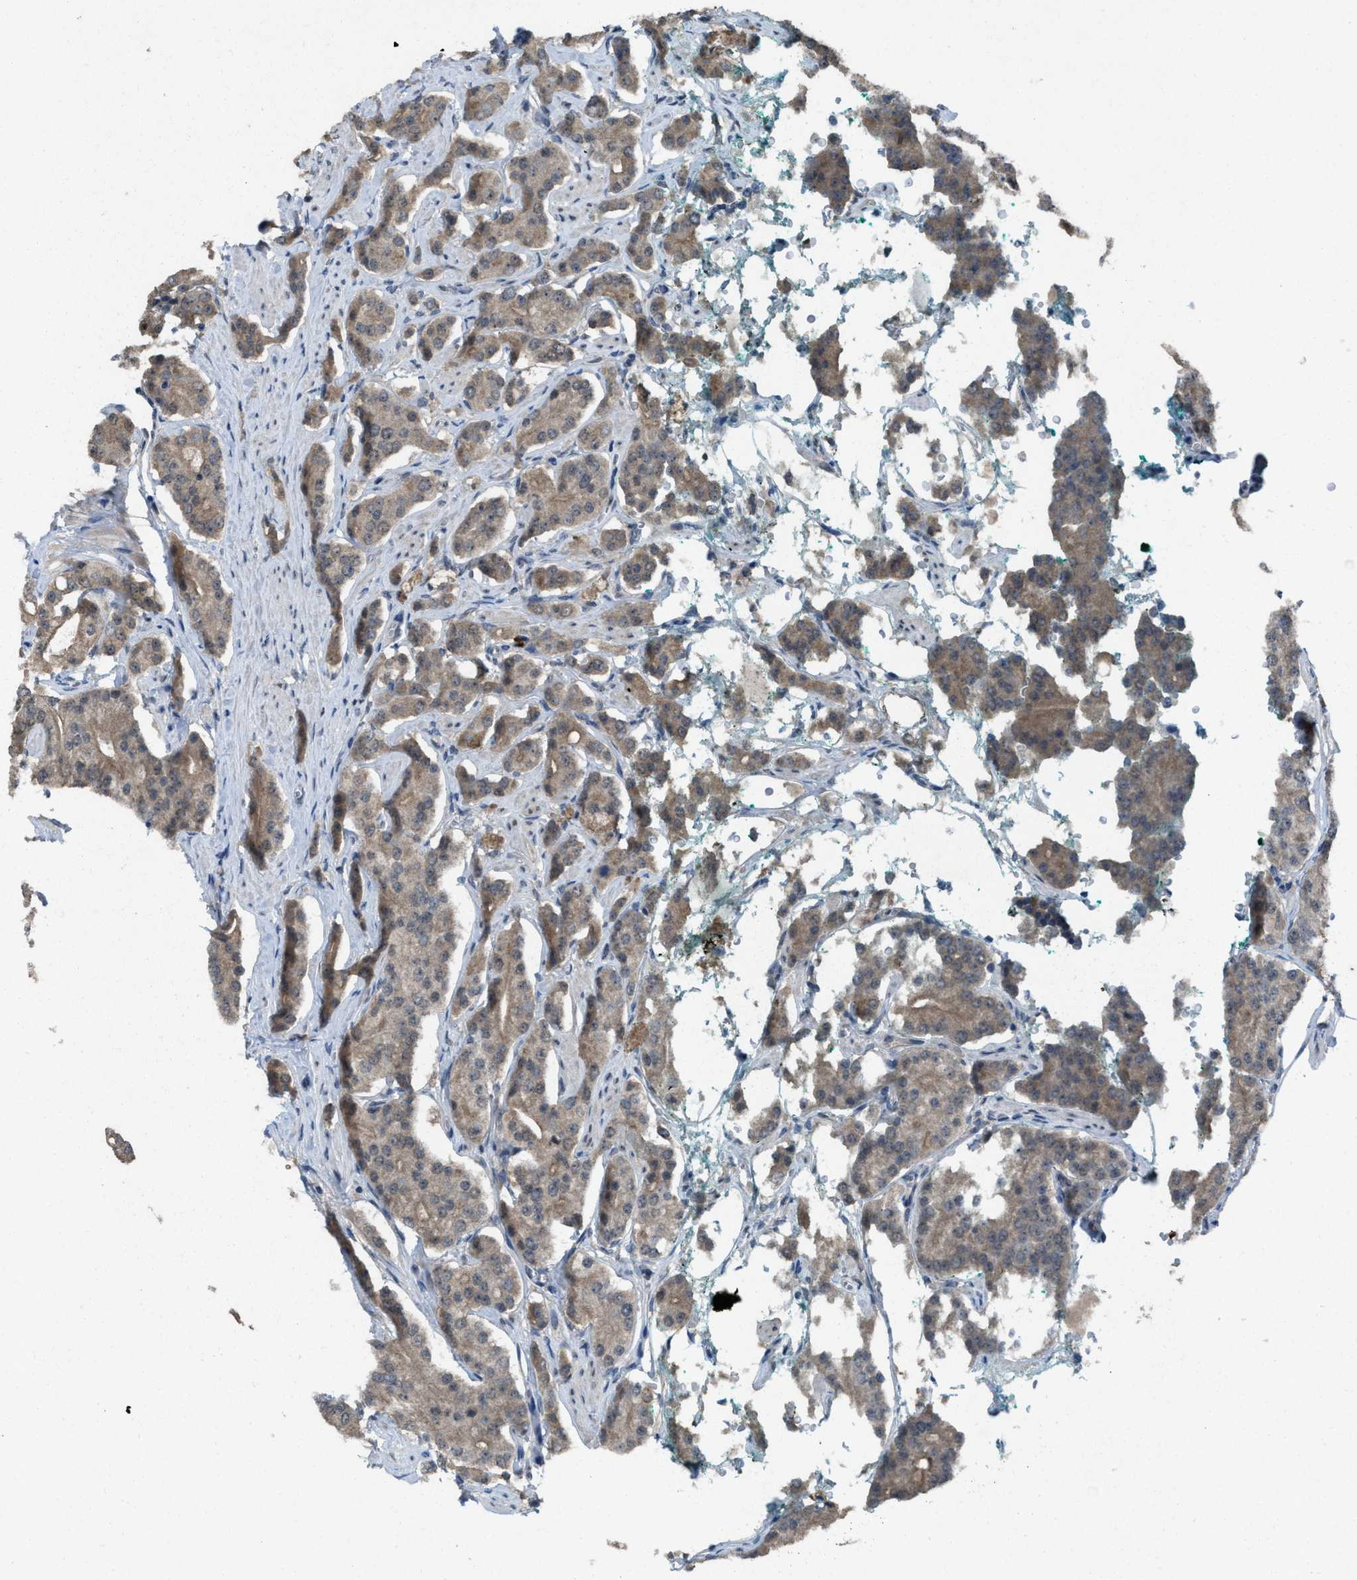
{"staining": {"intensity": "moderate", "quantity": ">75%", "location": "cytoplasmic/membranous"}, "tissue": "prostate cancer", "cell_type": "Tumor cells", "image_type": "cancer", "snomed": [{"axis": "morphology", "description": "Adenocarcinoma, Low grade"}, {"axis": "topography", "description": "Prostate"}], "caption": "Immunohistochemistry (IHC) (DAB (3,3'-diaminobenzidine)) staining of human adenocarcinoma (low-grade) (prostate) demonstrates moderate cytoplasmic/membranous protein expression in approximately >75% of tumor cells.", "gene": "PLAA", "patient": {"sex": "male", "age": 69}}